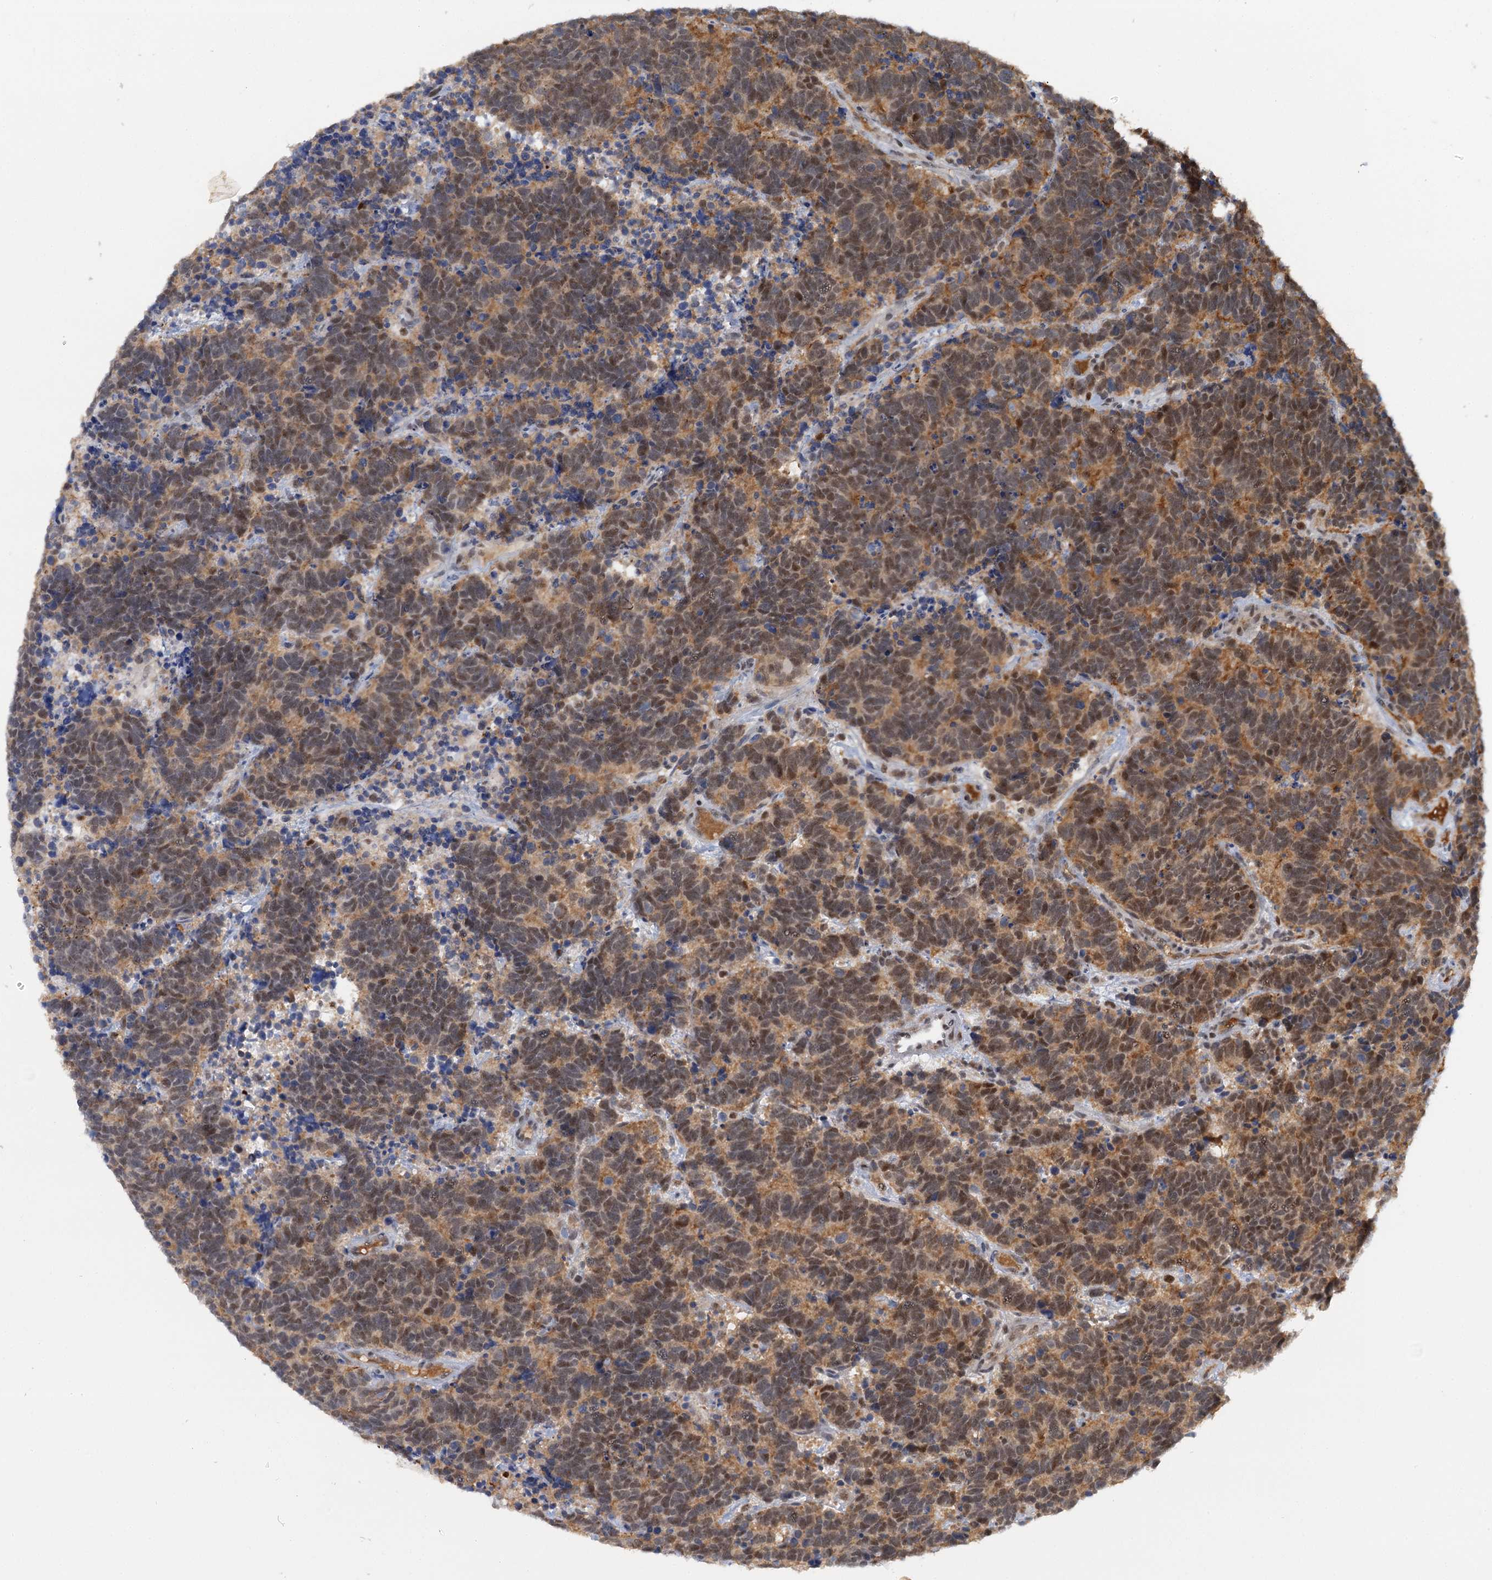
{"staining": {"intensity": "moderate", "quantity": ">75%", "location": "cytoplasmic/membranous,nuclear"}, "tissue": "carcinoid", "cell_type": "Tumor cells", "image_type": "cancer", "snomed": [{"axis": "morphology", "description": "Carcinoma, NOS"}, {"axis": "morphology", "description": "Carcinoid, malignant, NOS"}, {"axis": "topography", "description": "Urinary bladder"}], "caption": "Moderate cytoplasmic/membranous and nuclear positivity for a protein is identified in approximately >75% of tumor cells of carcinoid using immunohistochemistry (IHC).", "gene": "GPATCH11", "patient": {"sex": "male", "age": 57}}